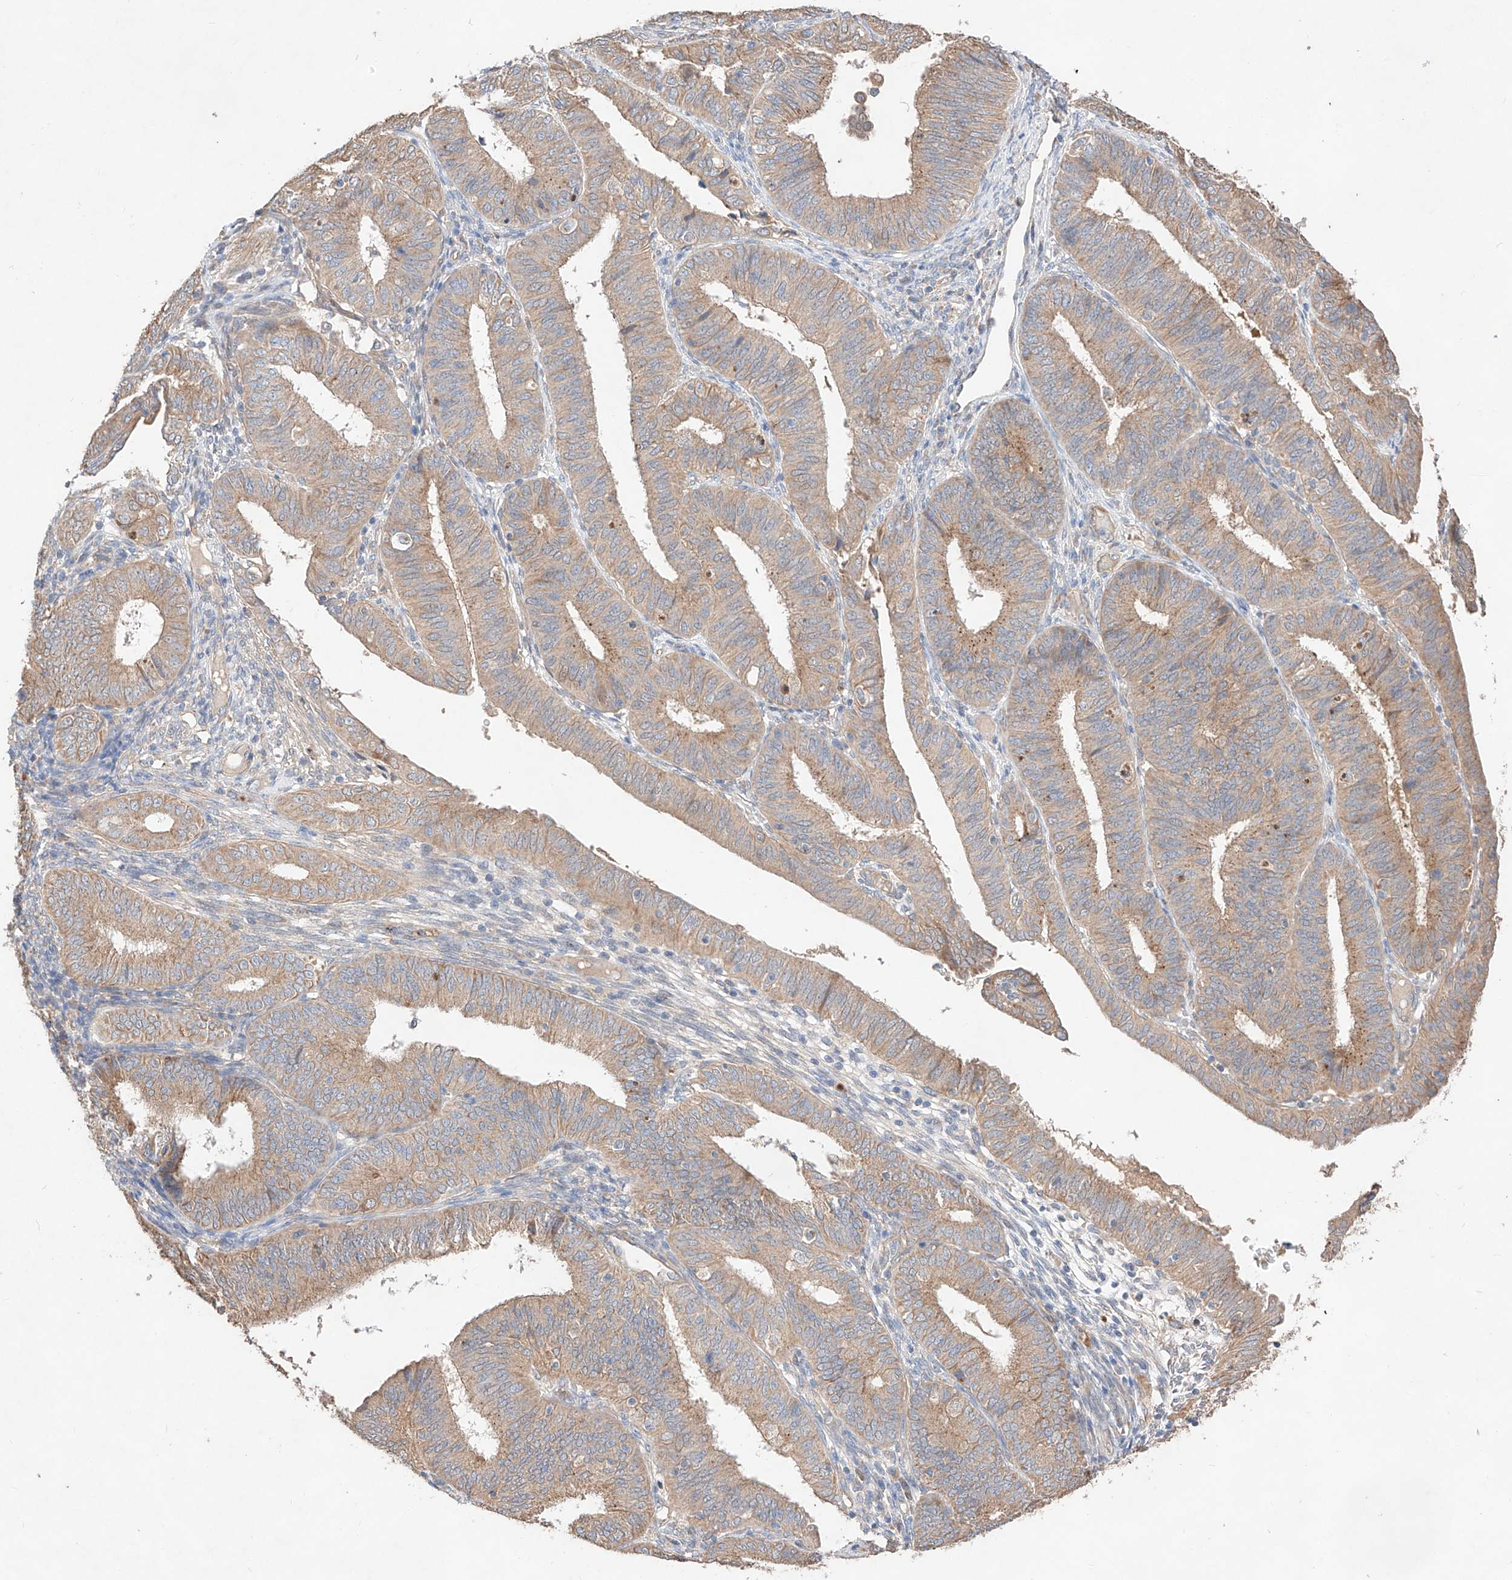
{"staining": {"intensity": "moderate", "quantity": ">75%", "location": "cytoplasmic/membranous"}, "tissue": "endometrial cancer", "cell_type": "Tumor cells", "image_type": "cancer", "snomed": [{"axis": "morphology", "description": "Adenocarcinoma, NOS"}, {"axis": "topography", "description": "Endometrium"}], "caption": "Immunohistochemistry (IHC) (DAB) staining of human endometrial adenocarcinoma exhibits moderate cytoplasmic/membranous protein positivity in approximately >75% of tumor cells.", "gene": "C6orf62", "patient": {"sex": "female", "age": 51}}